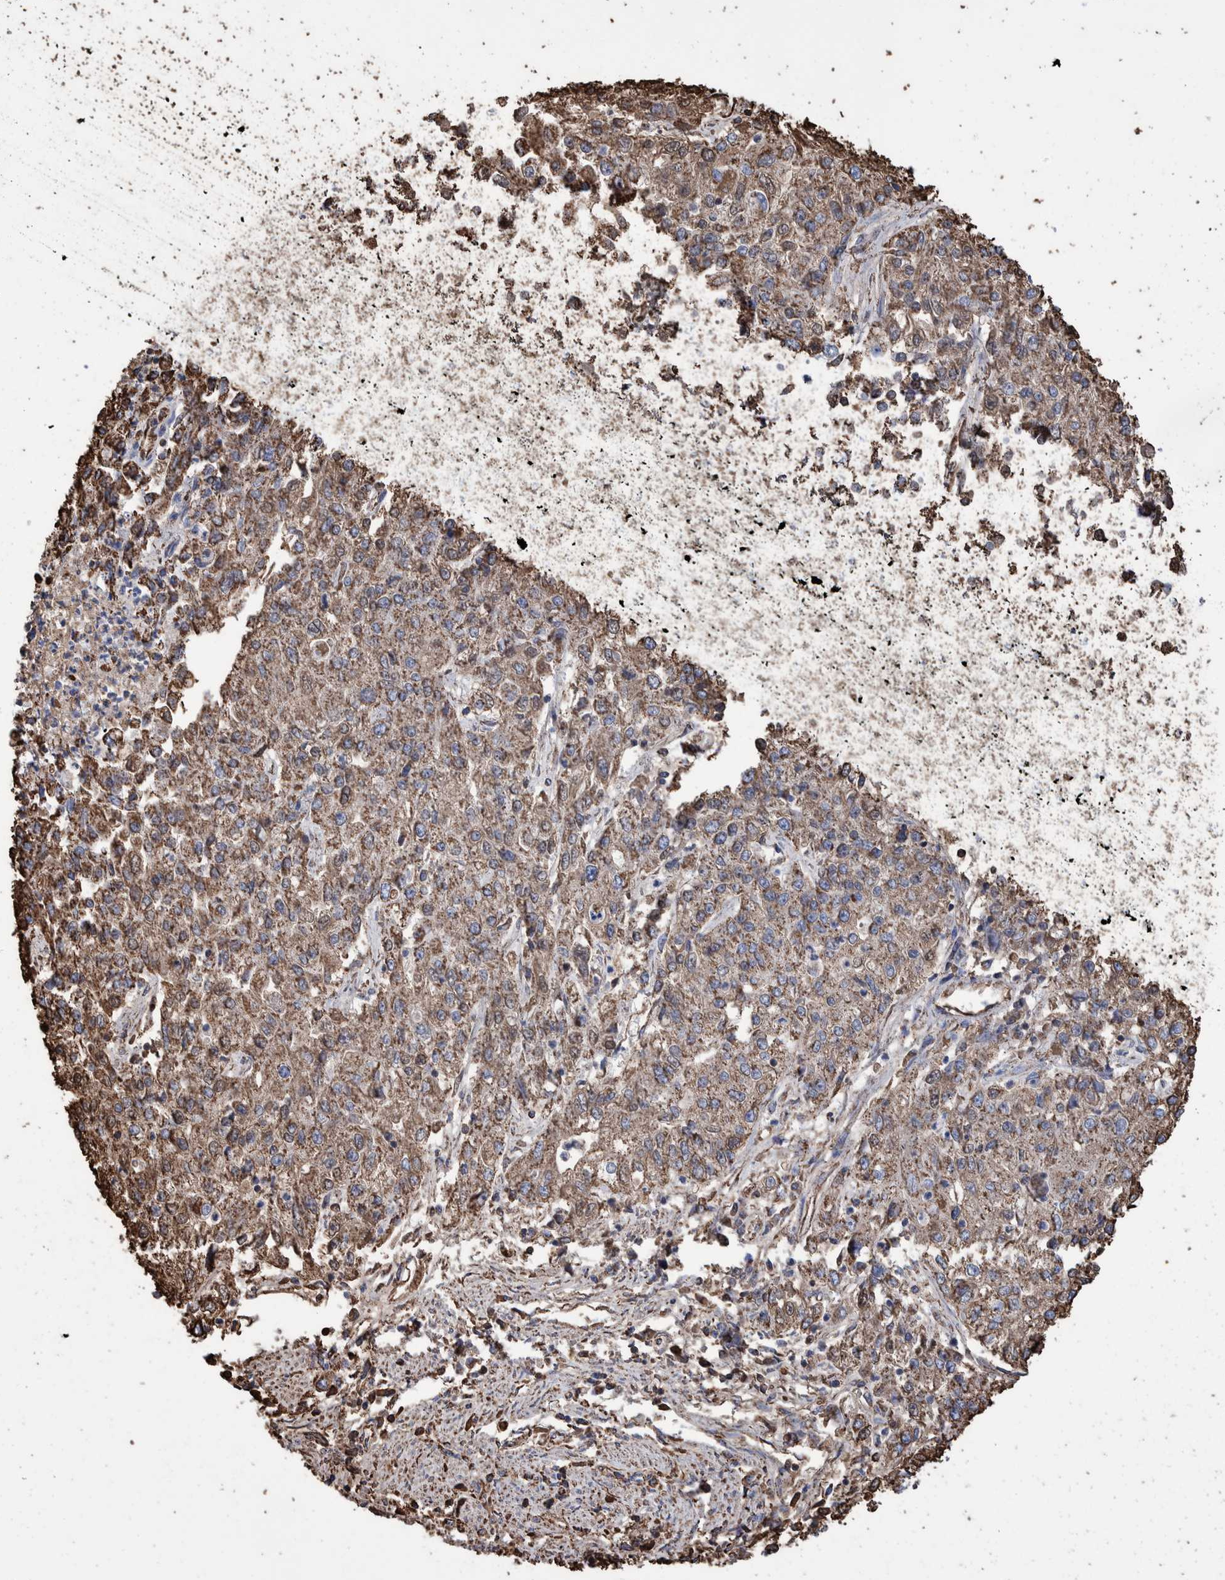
{"staining": {"intensity": "moderate", "quantity": ">75%", "location": "cytoplasmic/membranous"}, "tissue": "endometrial cancer", "cell_type": "Tumor cells", "image_type": "cancer", "snomed": [{"axis": "morphology", "description": "Adenocarcinoma, NOS"}, {"axis": "topography", "description": "Endometrium"}], "caption": "Endometrial cancer (adenocarcinoma) was stained to show a protein in brown. There is medium levels of moderate cytoplasmic/membranous positivity in approximately >75% of tumor cells.", "gene": "VPS26C", "patient": {"sex": "female", "age": 49}}